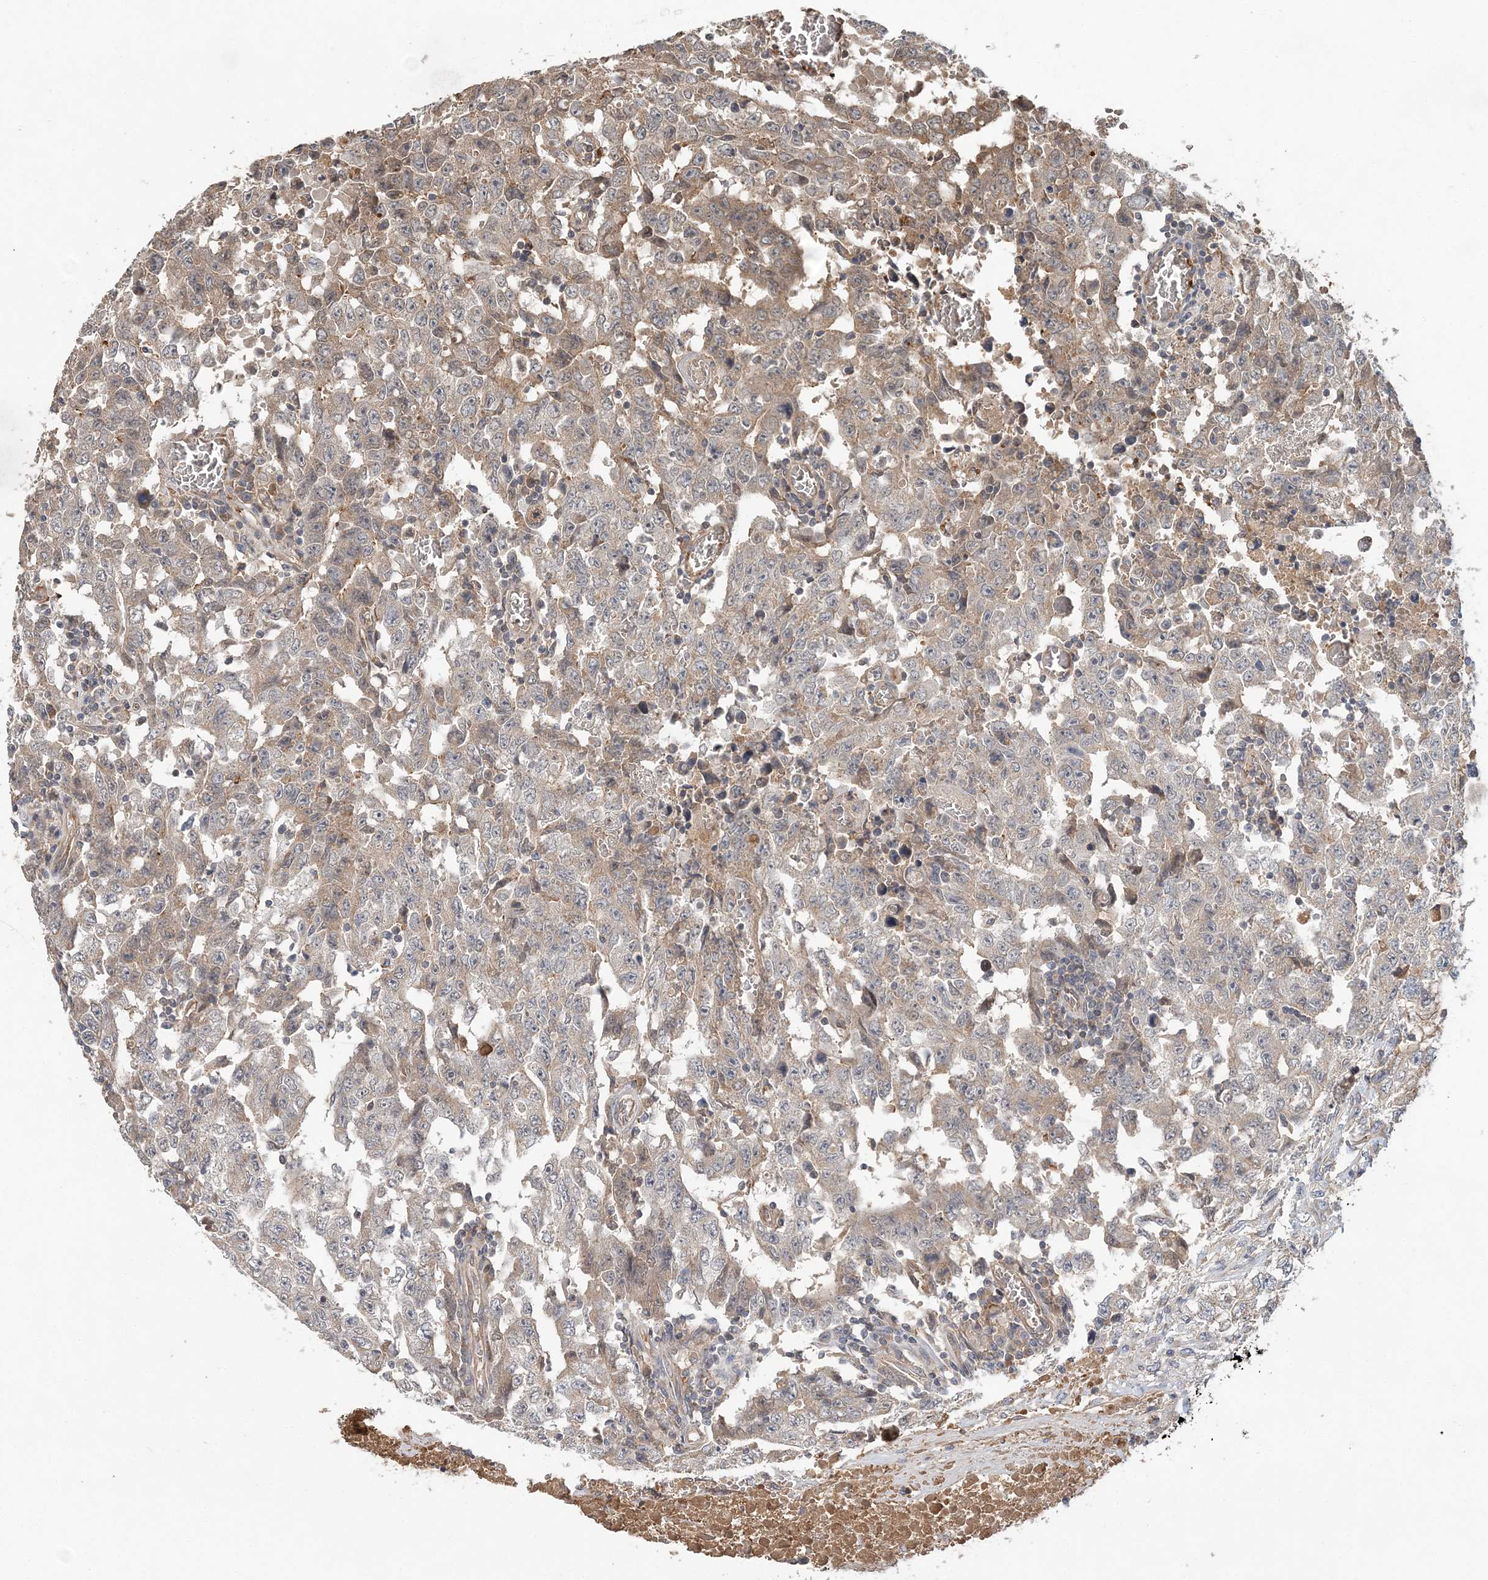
{"staining": {"intensity": "weak", "quantity": "<25%", "location": "cytoplasmic/membranous"}, "tissue": "testis cancer", "cell_type": "Tumor cells", "image_type": "cancer", "snomed": [{"axis": "morphology", "description": "Carcinoma, Embryonal, NOS"}, {"axis": "topography", "description": "Testis"}], "caption": "The histopathology image shows no significant staining in tumor cells of embryonal carcinoma (testis). Brightfield microscopy of IHC stained with DAB (3,3'-diaminobenzidine) (brown) and hematoxylin (blue), captured at high magnification.", "gene": "SYCP3", "patient": {"sex": "male", "age": 26}}